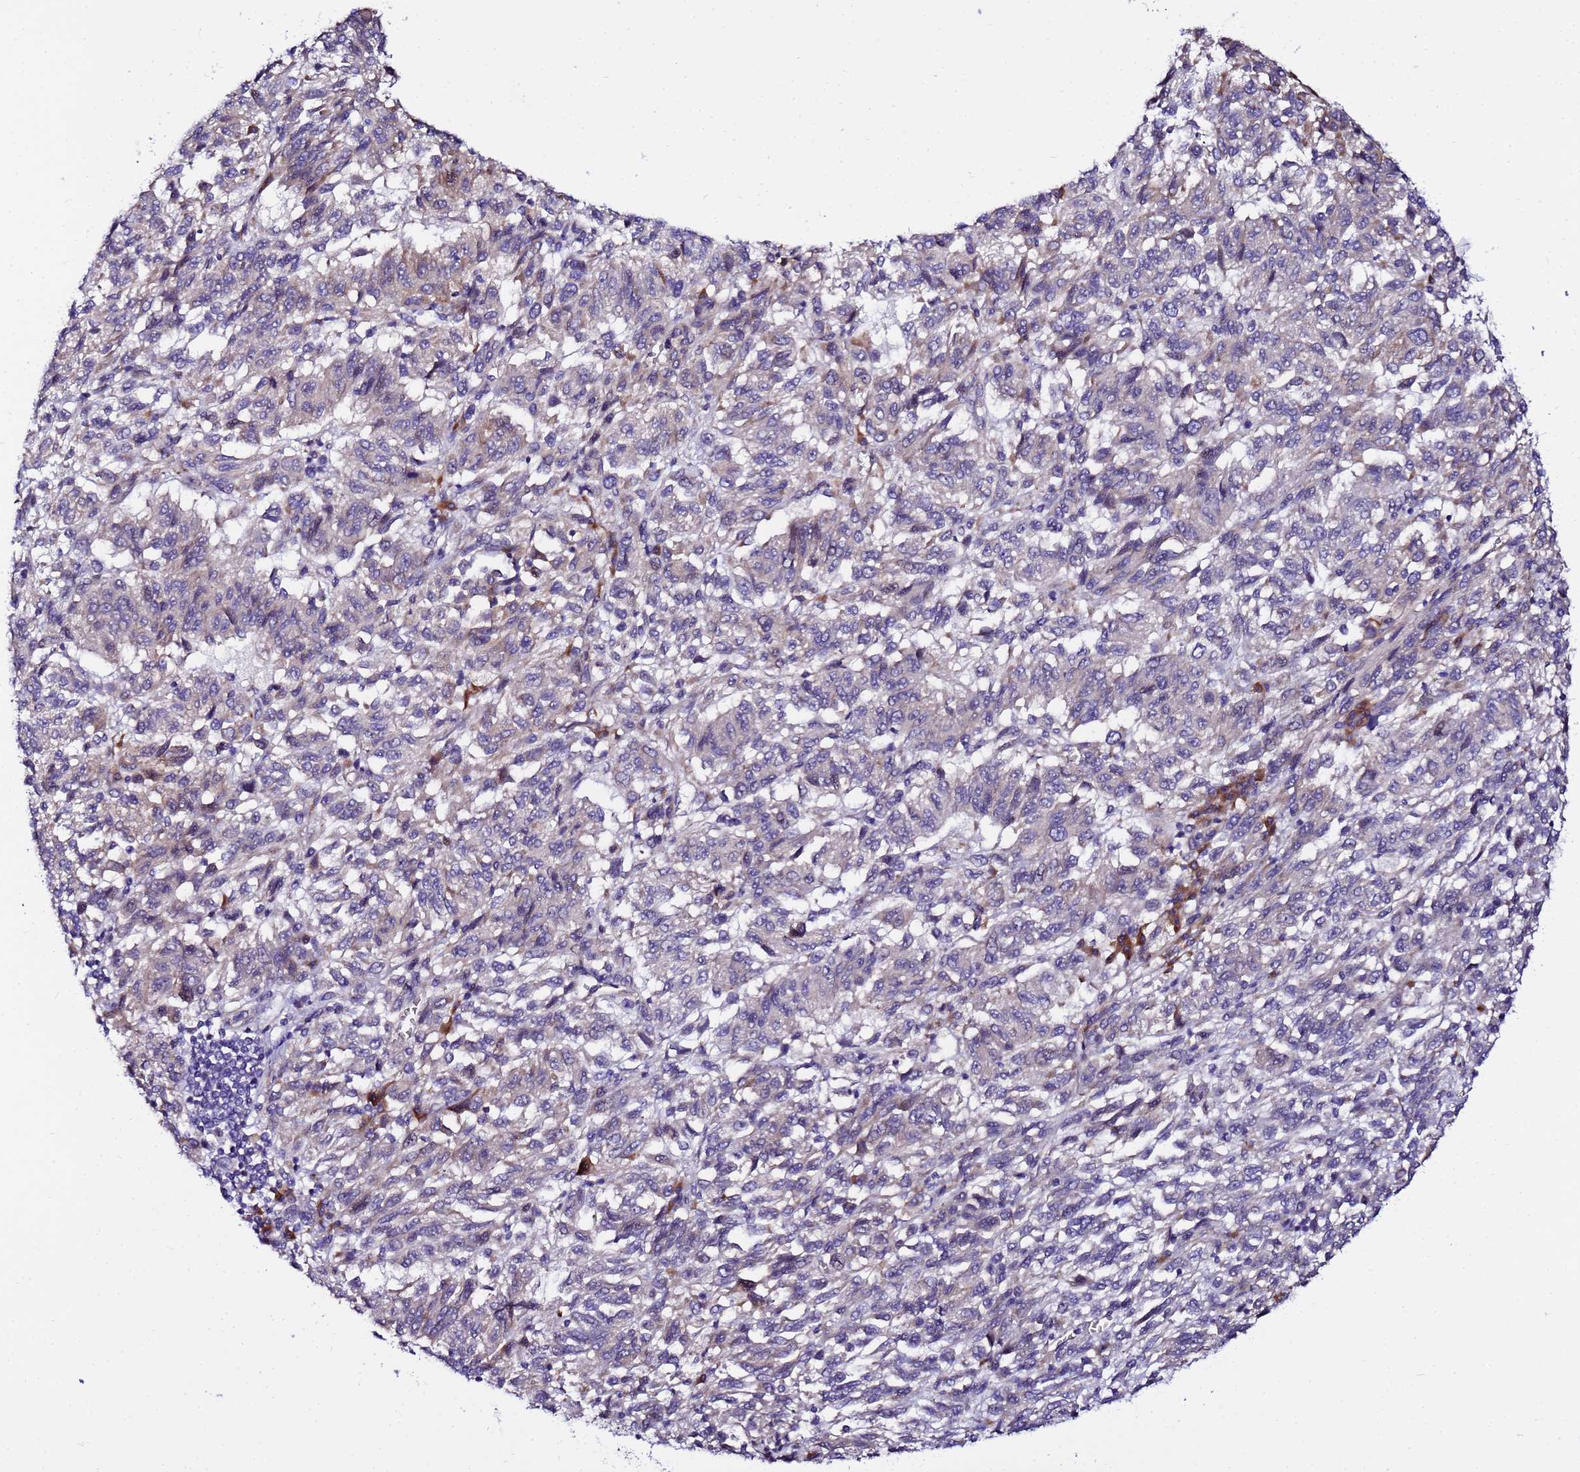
{"staining": {"intensity": "negative", "quantity": "none", "location": "none"}, "tissue": "melanoma", "cell_type": "Tumor cells", "image_type": "cancer", "snomed": [{"axis": "morphology", "description": "Malignant melanoma, Metastatic site"}, {"axis": "topography", "description": "Lung"}], "caption": "Malignant melanoma (metastatic site) stained for a protein using IHC demonstrates no positivity tumor cells.", "gene": "JRKL", "patient": {"sex": "male", "age": 64}}